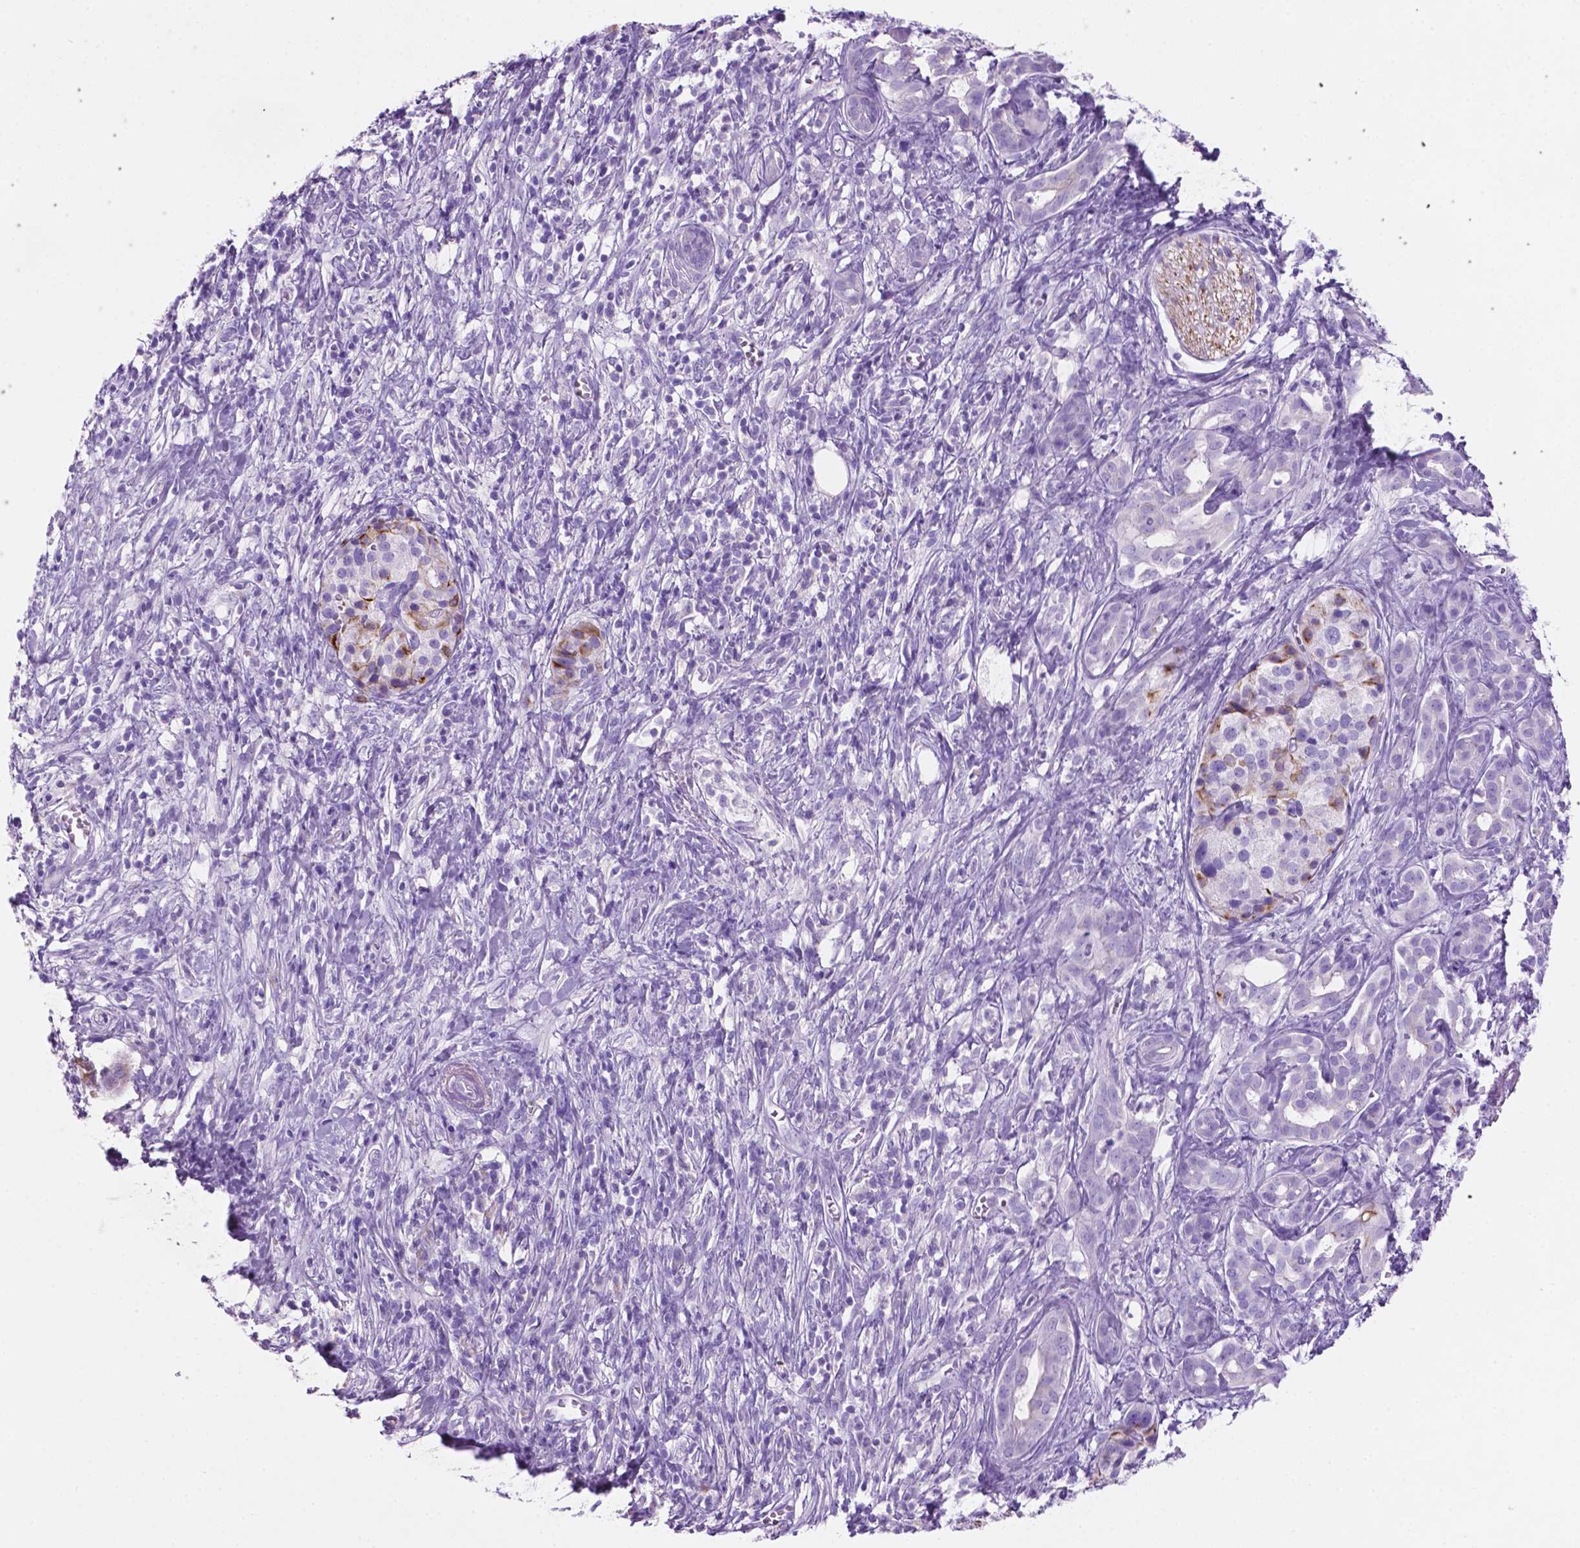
{"staining": {"intensity": "negative", "quantity": "none", "location": "none"}, "tissue": "pancreatic cancer", "cell_type": "Tumor cells", "image_type": "cancer", "snomed": [{"axis": "morphology", "description": "Adenocarcinoma, NOS"}, {"axis": "topography", "description": "Pancreas"}], "caption": "A high-resolution histopathology image shows immunohistochemistry (IHC) staining of pancreatic cancer, which reveals no significant expression in tumor cells. Brightfield microscopy of immunohistochemistry stained with DAB (brown) and hematoxylin (blue), captured at high magnification.", "gene": "POU4F1", "patient": {"sex": "male", "age": 61}}